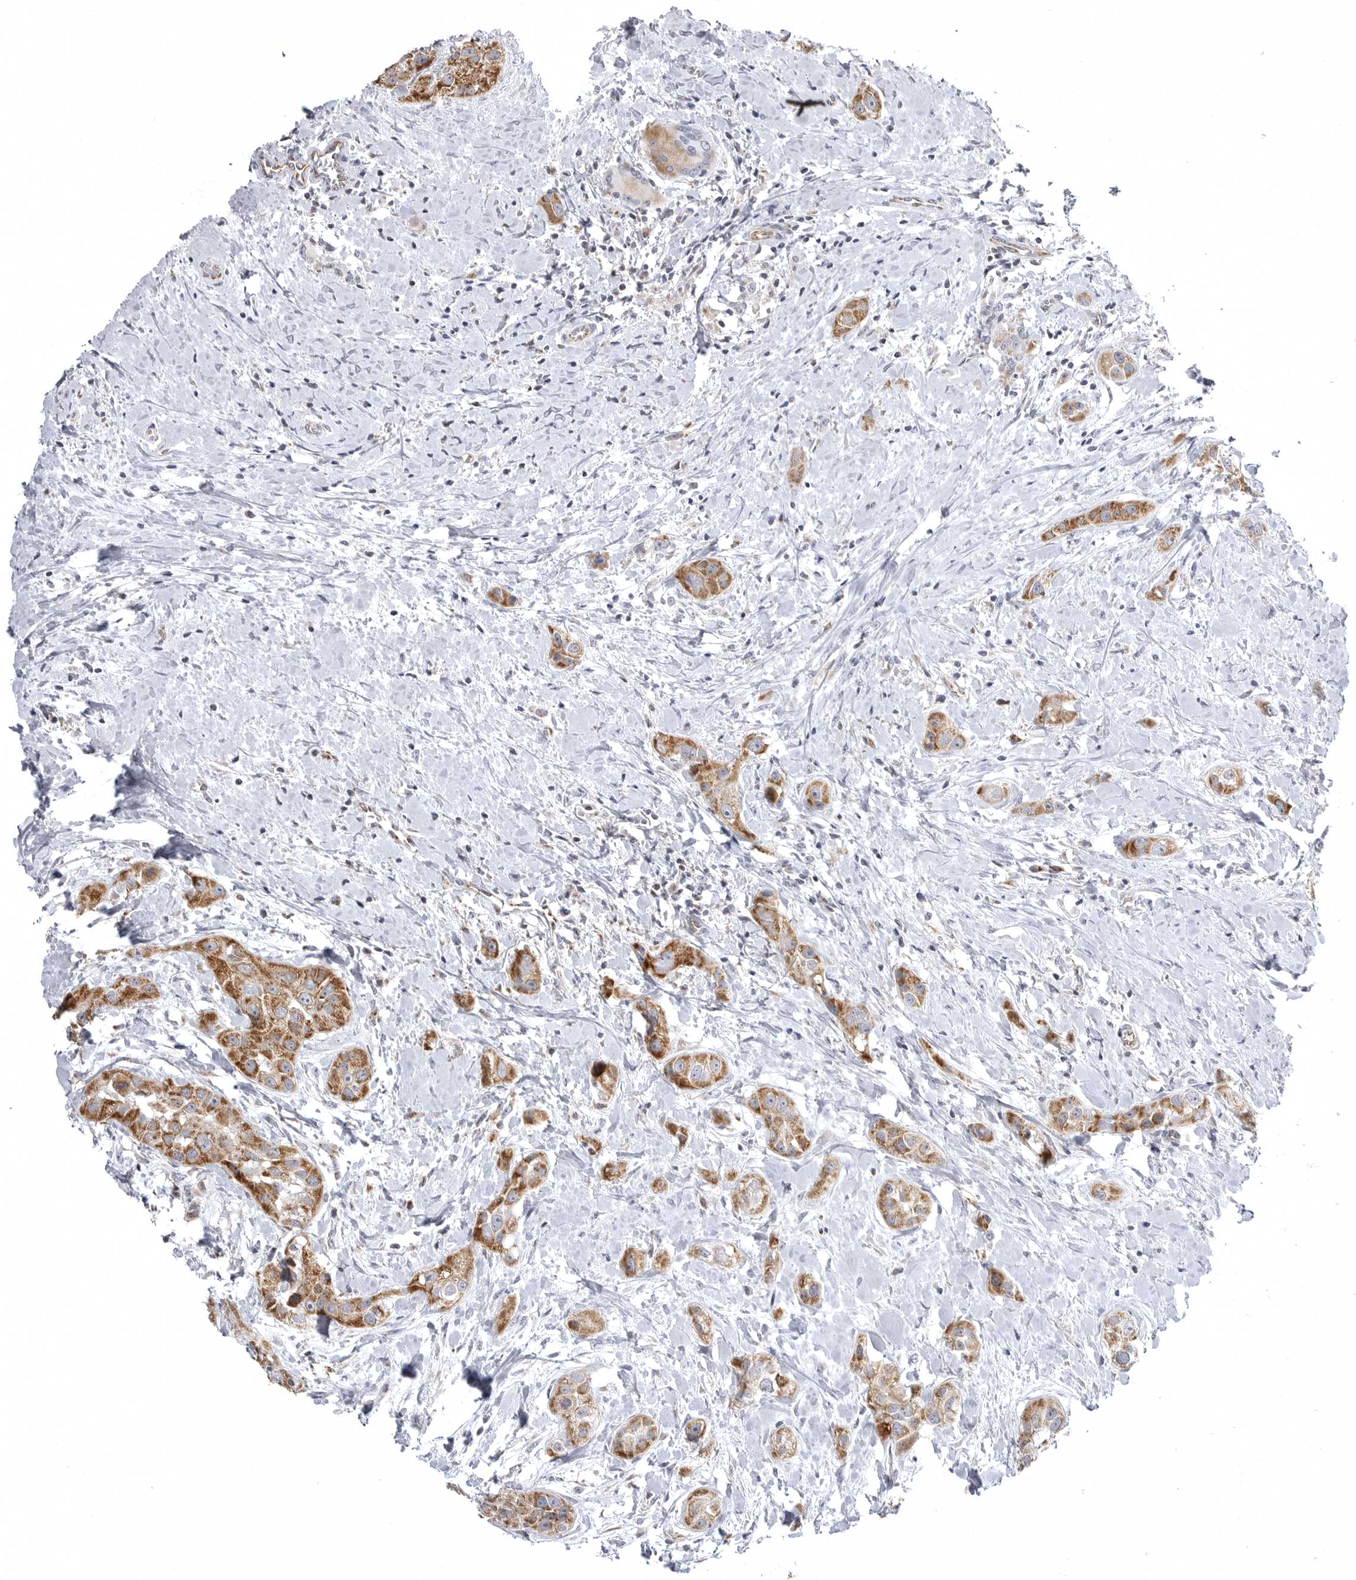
{"staining": {"intensity": "moderate", "quantity": ">75%", "location": "cytoplasmic/membranous"}, "tissue": "head and neck cancer", "cell_type": "Tumor cells", "image_type": "cancer", "snomed": [{"axis": "morphology", "description": "Normal tissue, NOS"}, {"axis": "morphology", "description": "Squamous cell carcinoma, NOS"}, {"axis": "topography", "description": "Skeletal muscle"}, {"axis": "topography", "description": "Head-Neck"}], "caption": "Protein staining by IHC shows moderate cytoplasmic/membranous staining in about >75% of tumor cells in head and neck cancer. The staining is performed using DAB (3,3'-diaminobenzidine) brown chromogen to label protein expression. The nuclei are counter-stained blue using hematoxylin.", "gene": "TUFM", "patient": {"sex": "male", "age": 51}}